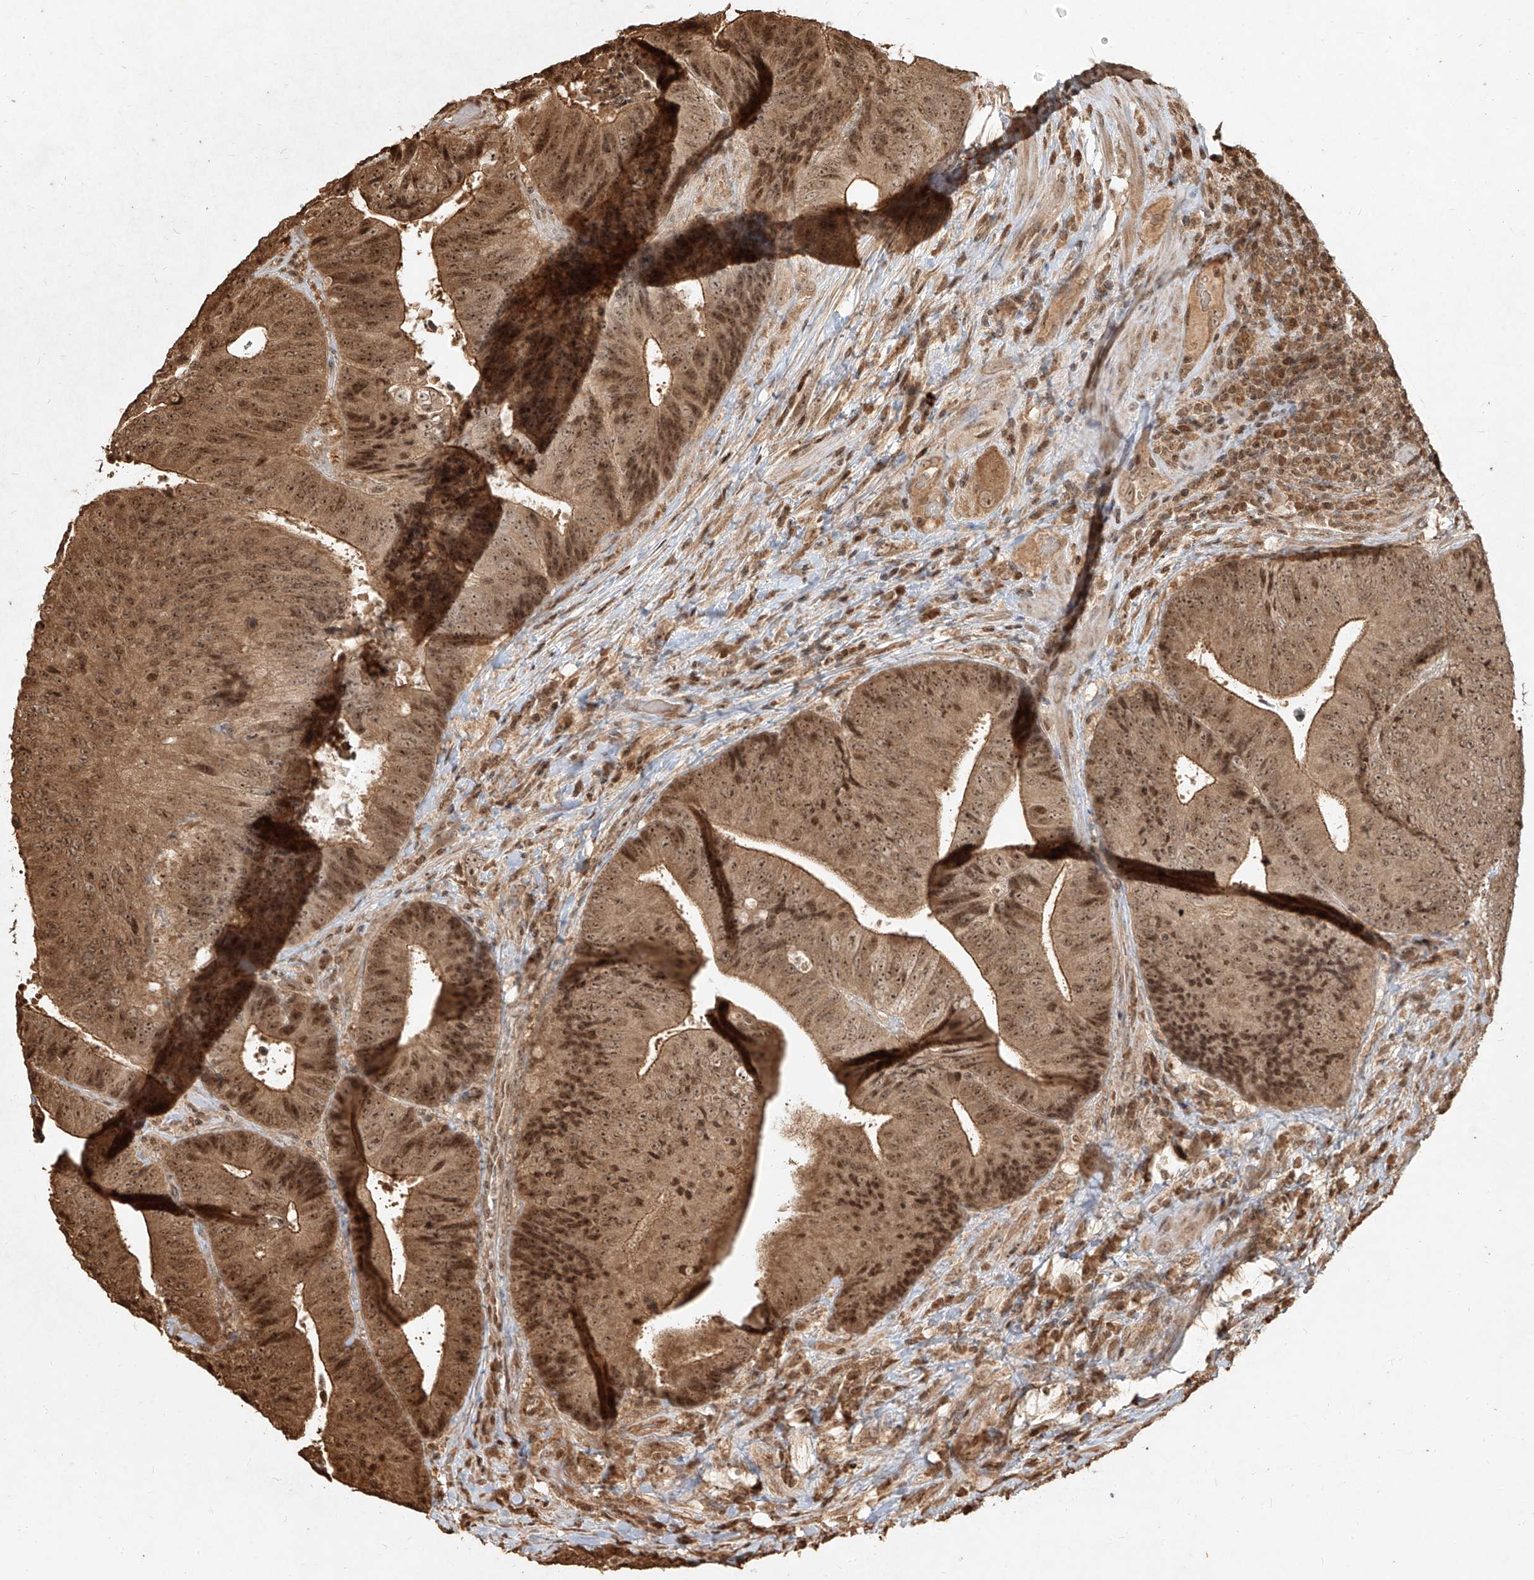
{"staining": {"intensity": "moderate", "quantity": ">75%", "location": "cytoplasmic/membranous,nuclear"}, "tissue": "colorectal cancer", "cell_type": "Tumor cells", "image_type": "cancer", "snomed": [{"axis": "morphology", "description": "Adenocarcinoma, NOS"}, {"axis": "topography", "description": "Rectum"}], "caption": "This is an image of immunohistochemistry staining of adenocarcinoma (colorectal), which shows moderate expression in the cytoplasmic/membranous and nuclear of tumor cells.", "gene": "UBE2K", "patient": {"sex": "male", "age": 72}}